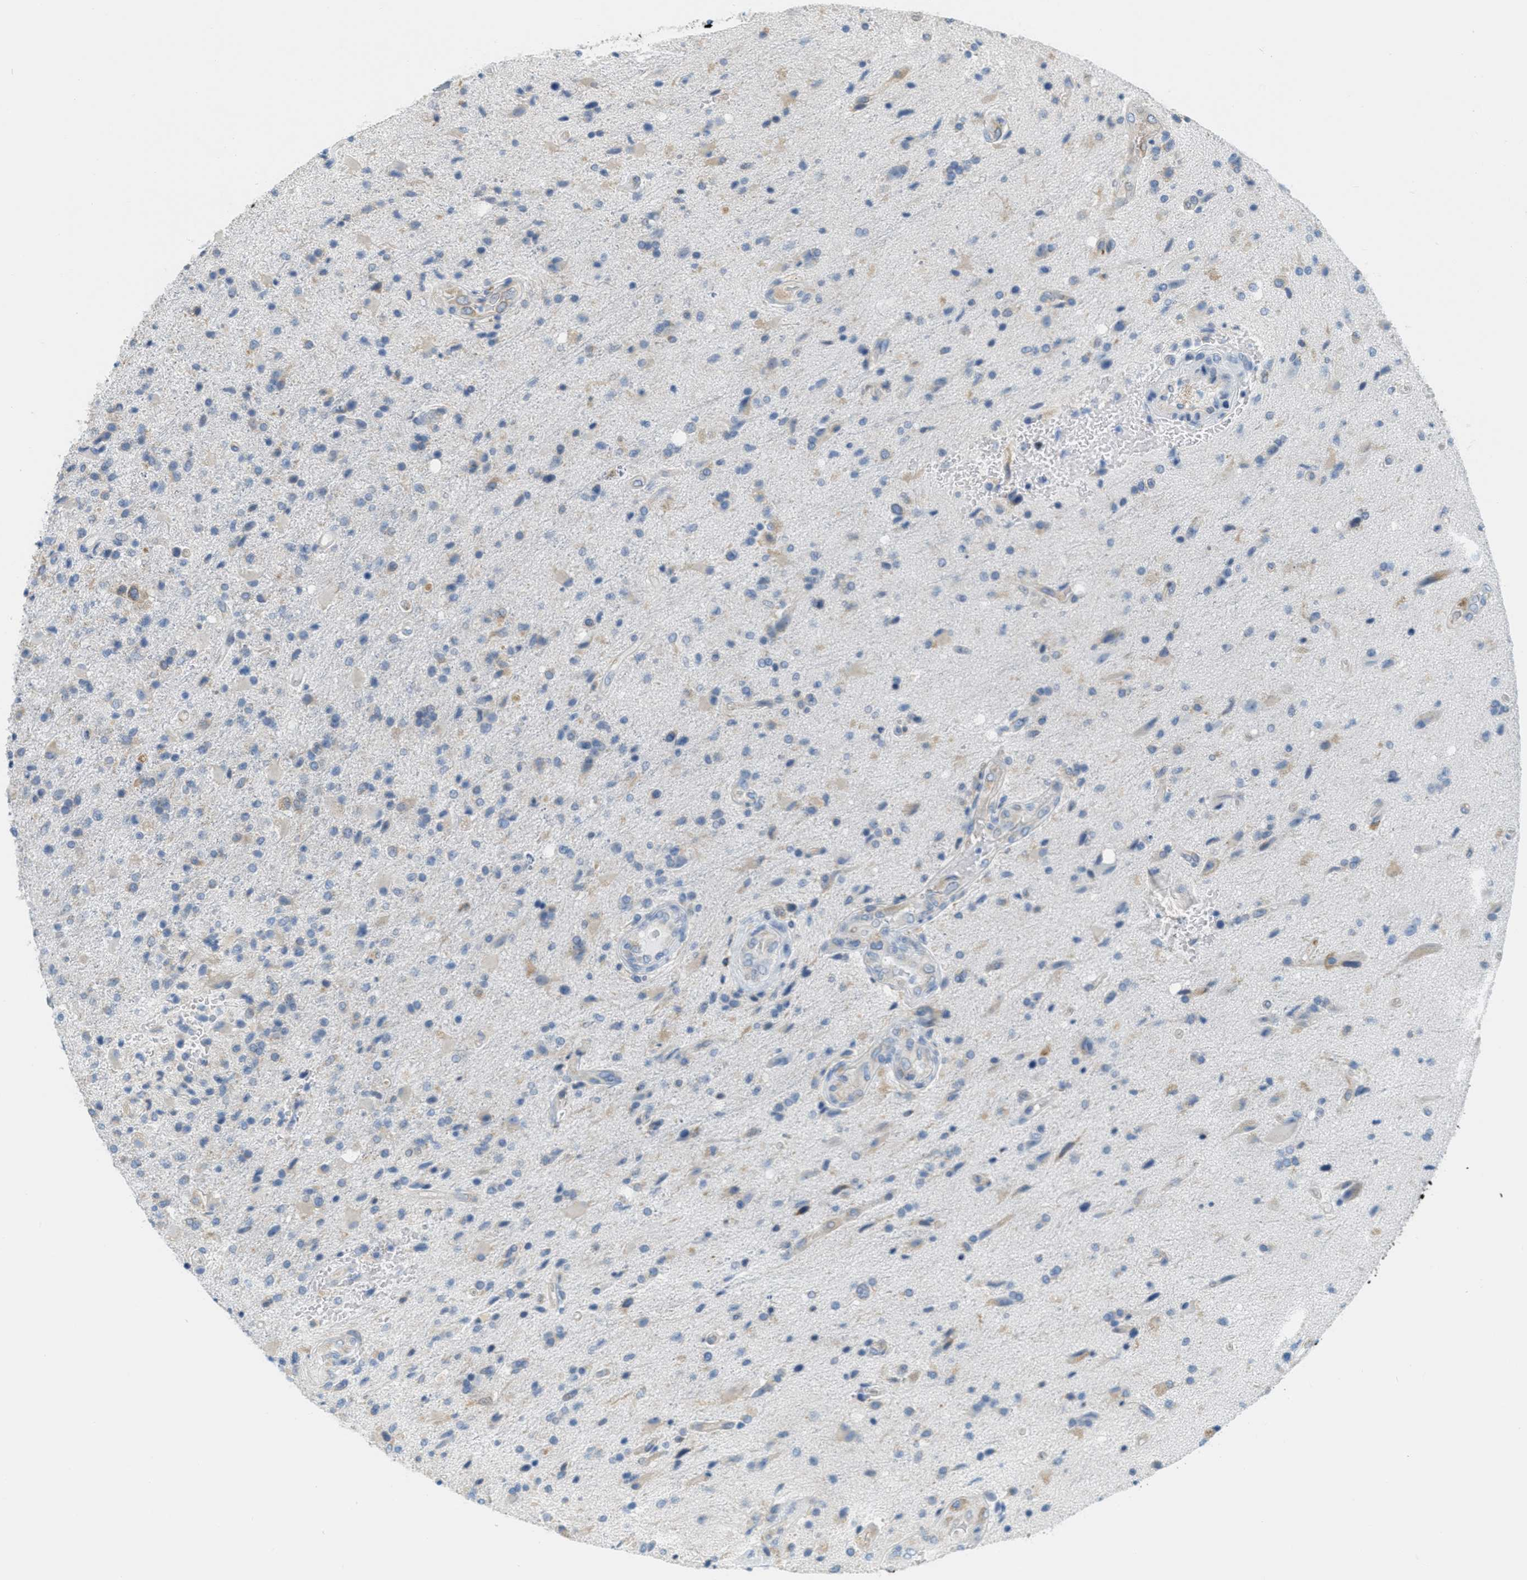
{"staining": {"intensity": "negative", "quantity": "none", "location": "none"}, "tissue": "glioma", "cell_type": "Tumor cells", "image_type": "cancer", "snomed": [{"axis": "morphology", "description": "Glioma, malignant, High grade"}, {"axis": "topography", "description": "Brain"}], "caption": "Immunohistochemistry photomicrograph of neoplastic tissue: human high-grade glioma (malignant) stained with DAB (3,3'-diaminobenzidine) exhibits no significant protein staining in tumor cells.", "gene": "TEX264", "patient": {"sex": "male", "age": 72}}